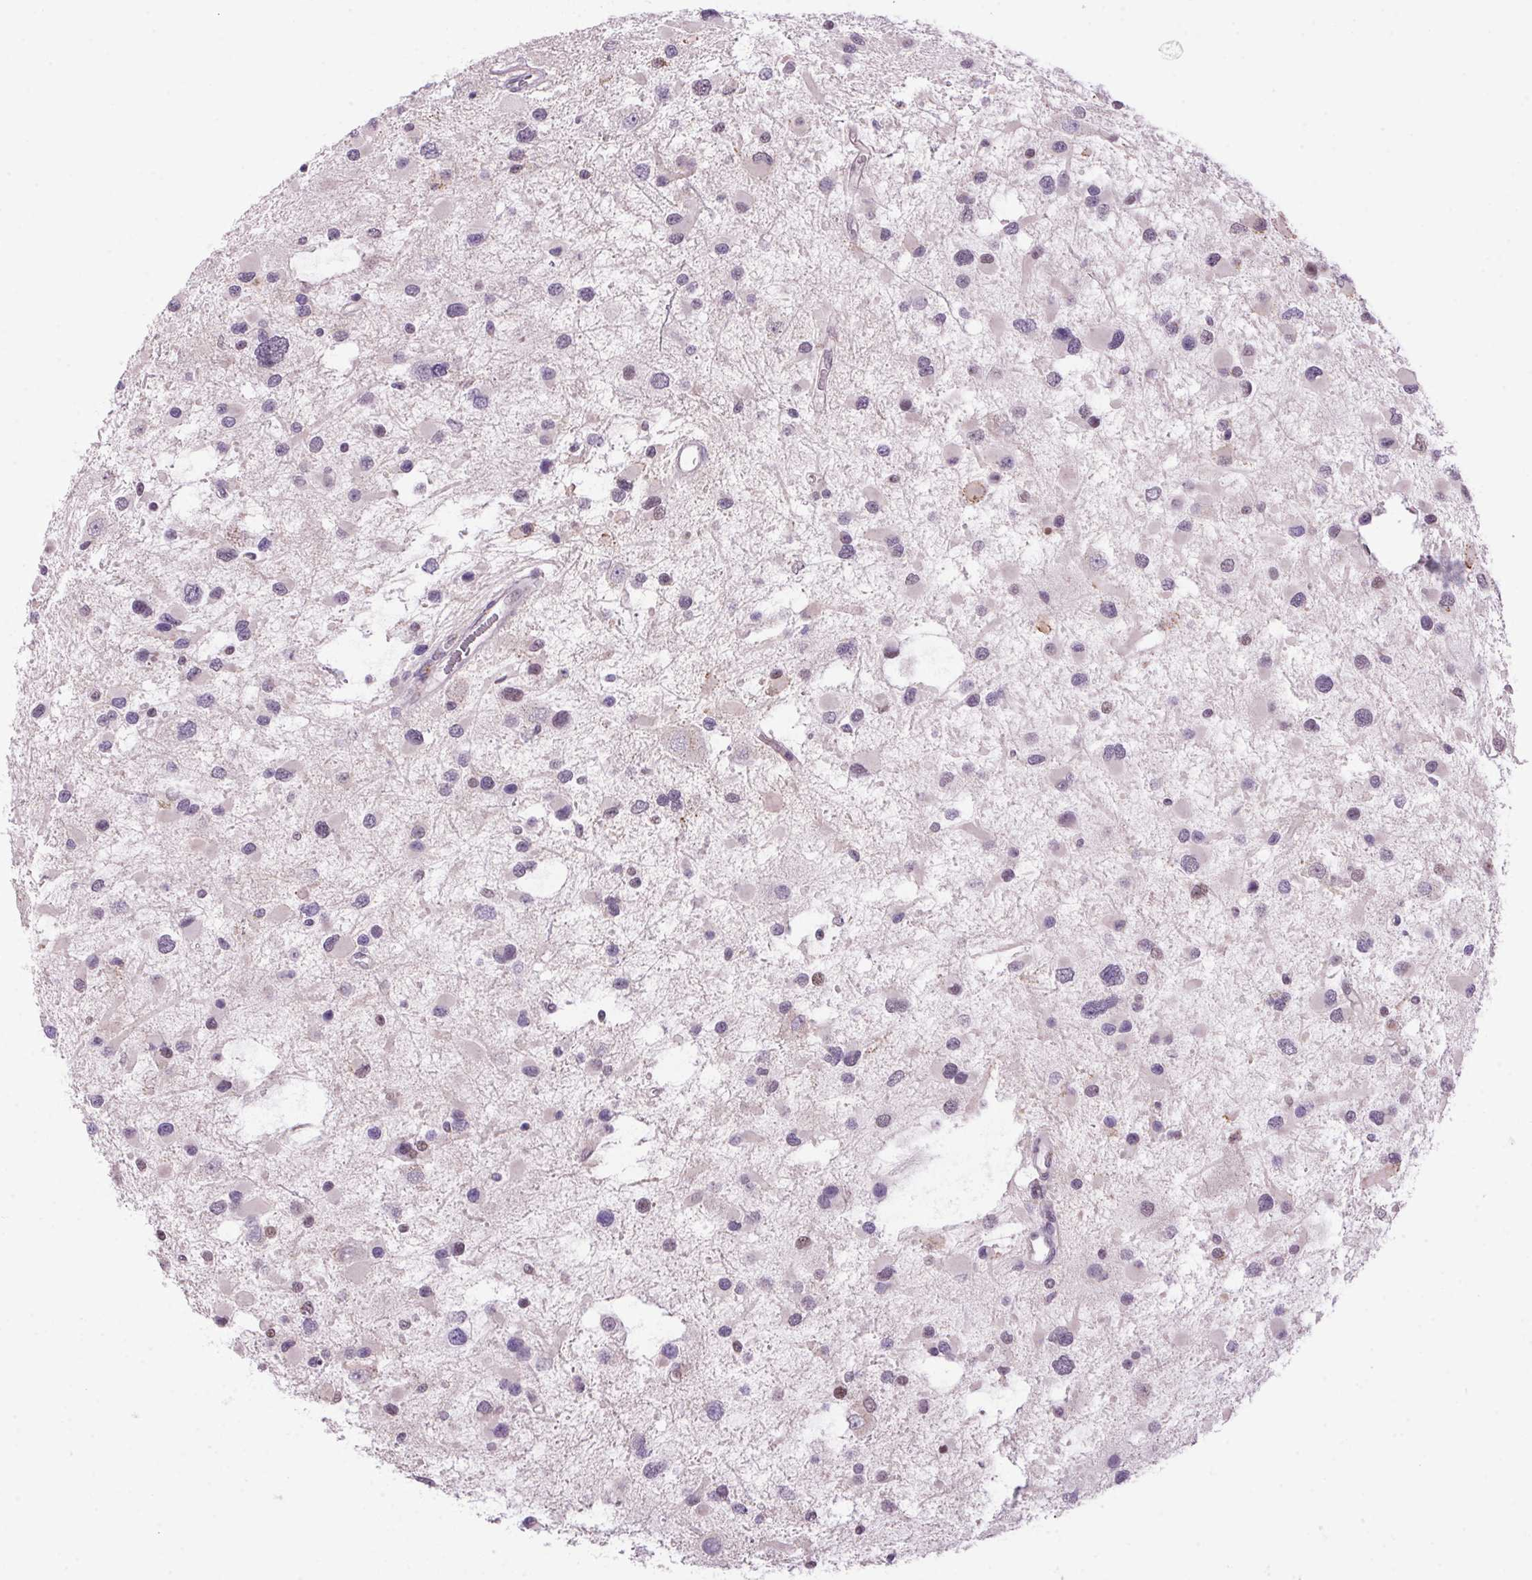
{"staining": {"intensity": "negative", "quantity": "none", "location": "none"}, "tissue": "glioma", "cell_type": "Tumor cells", "image_type": "cancer", "snomed": [{"axis": "morphology", "description": "Glioma, malignant, Low grade"}, {"axis": "topography", "description": "Brain"}], "caption": "Malignant glioma (low-grade) was stained to show a protein in brown. There is no significant staining in tumor cells. (Brightfield microscopy of DAB IHC at high magnification).", "gene": "AKR1E2", "patient": {"sex": "female", "age": 32}}